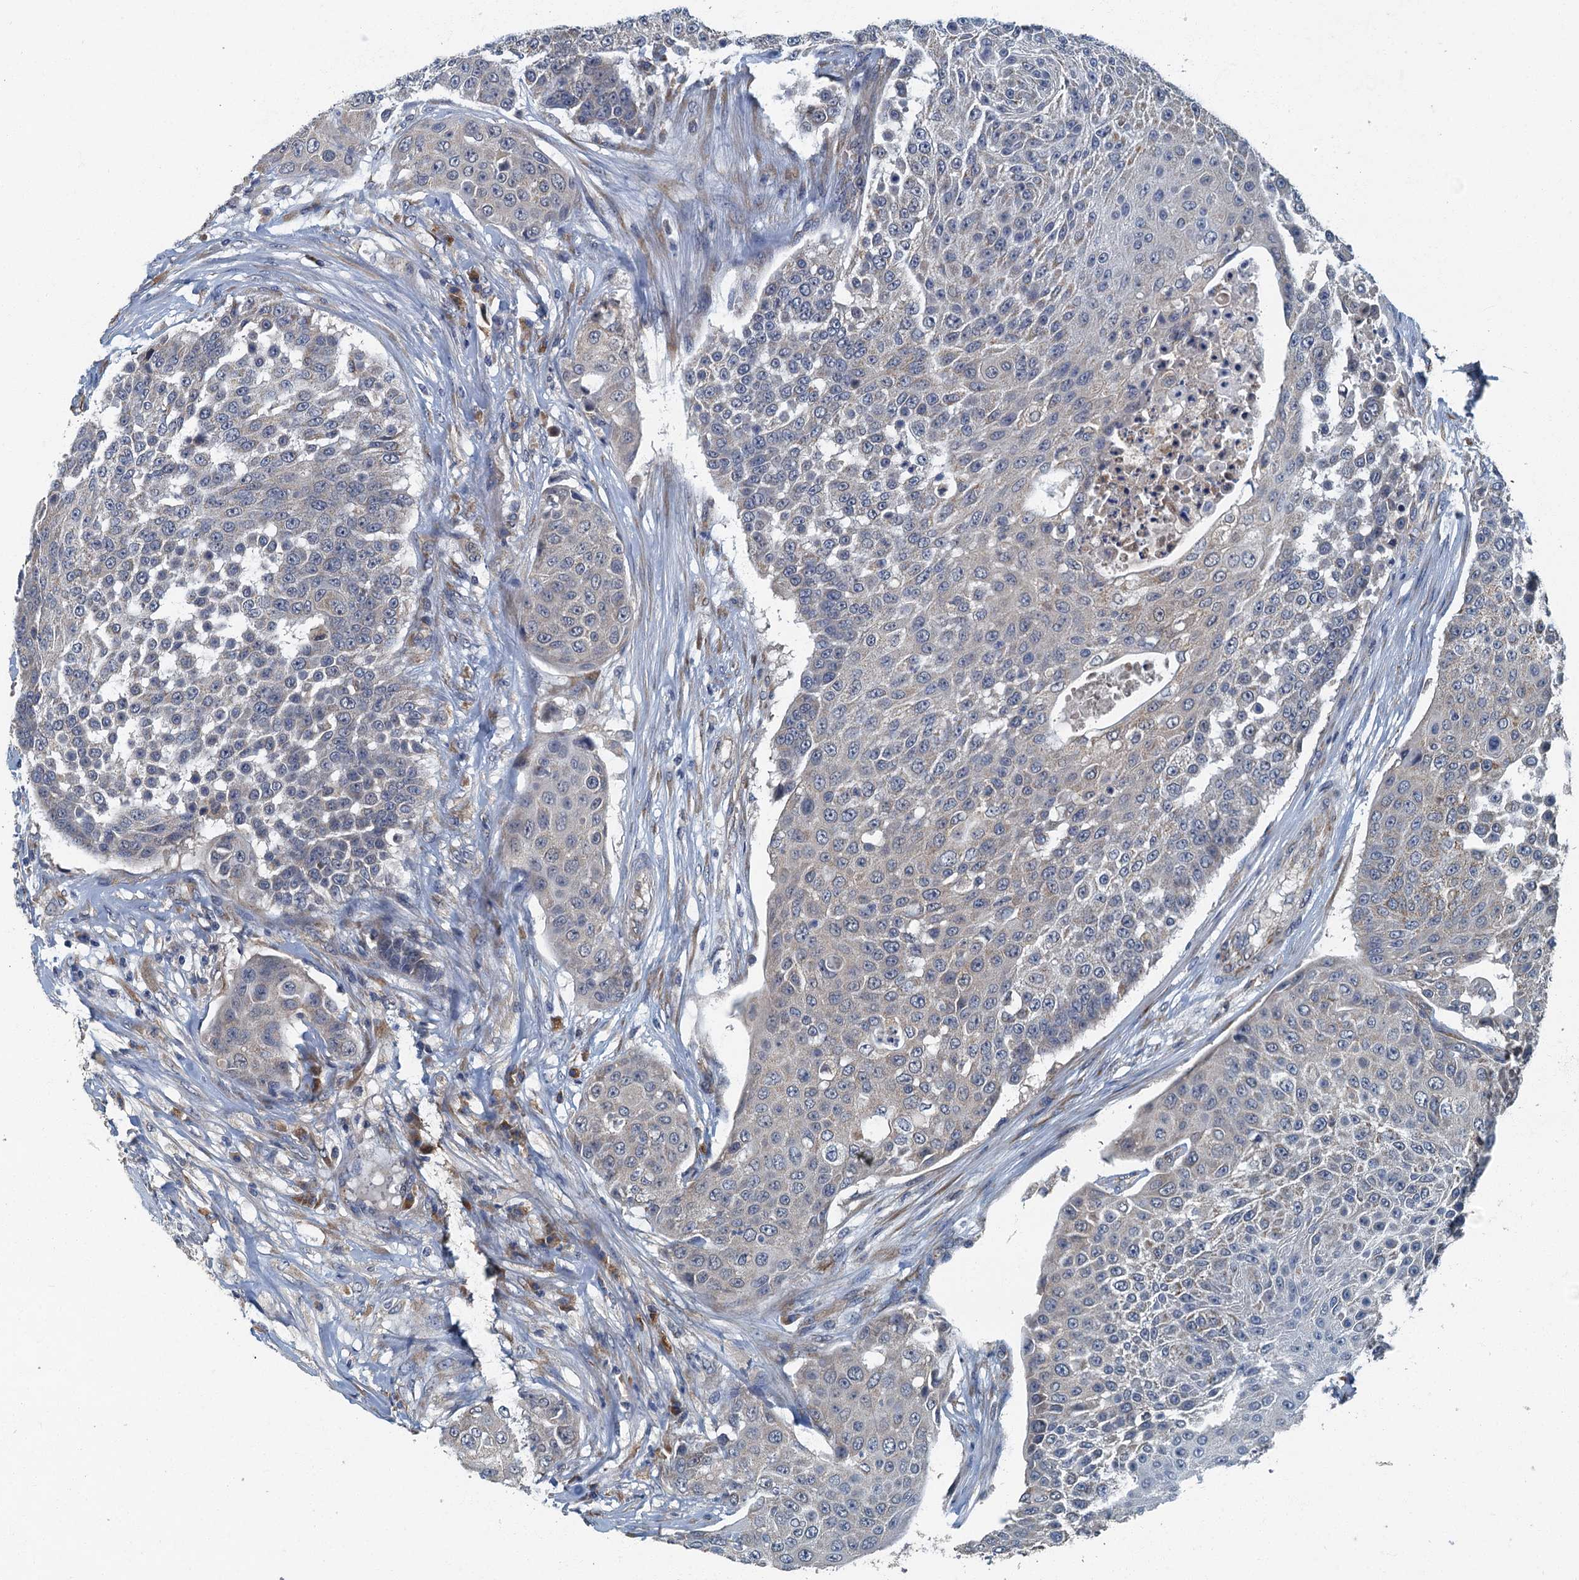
{"staining": {"intensity": "negative", "quantity": "none", "location": "none"}, "tissue": "urothelial cancer", "cell_type": "Tumor cells", "image_type": "cancer", "snomed": [{"axis": "morphology", "description": "Urothelial carcinoma, High grade"}, {"axis": "topography", "description": "Urinary bladder"}], "caption": "The micrograph reveals no significant expression in tumor cells of urothelial cancer.", "gene": "DDX49", "patient": {"sex": "female", "age": 63}}